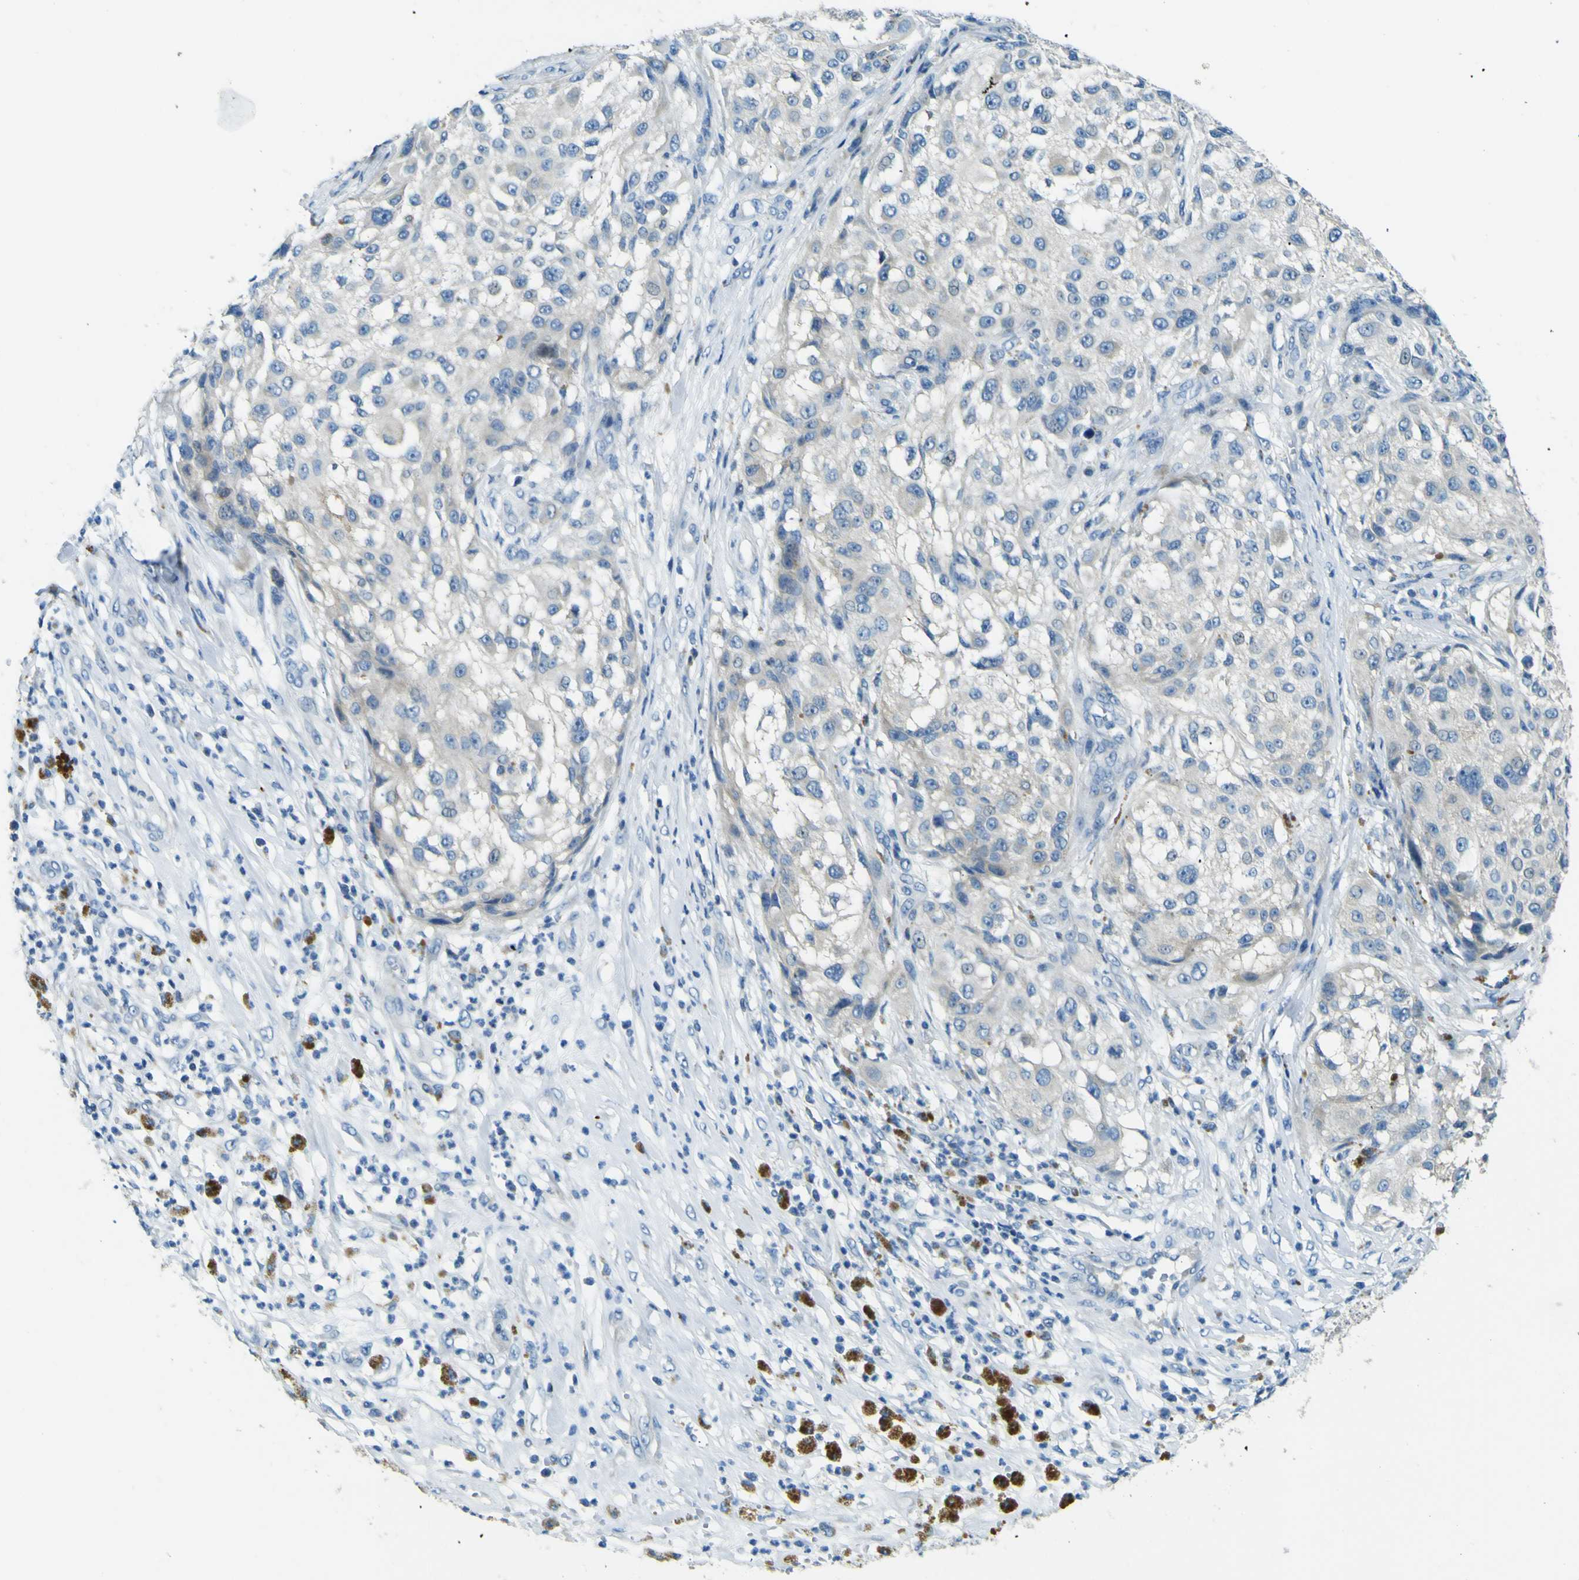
{"staining": {"intensity": "negative", "quantity": "none", "location": "none"}, "tissue": "melanoma", "cell_type": "Tumor cells", "image_type": "cancer", "snomed": [{"axis": "morphology", "description": "Necrosis, NOS"}, {"axis": "morphology", "description": "Malignant melanoma, NOS"}, {"axis": "topography", "description": "Skin"}], "caption": "Melanoma stained for a protein using immunohistochemistry (IHC) shows no staining tumor cells.", "gene": "SORCS1", "patient": {"sex": "female", "age": 87}}